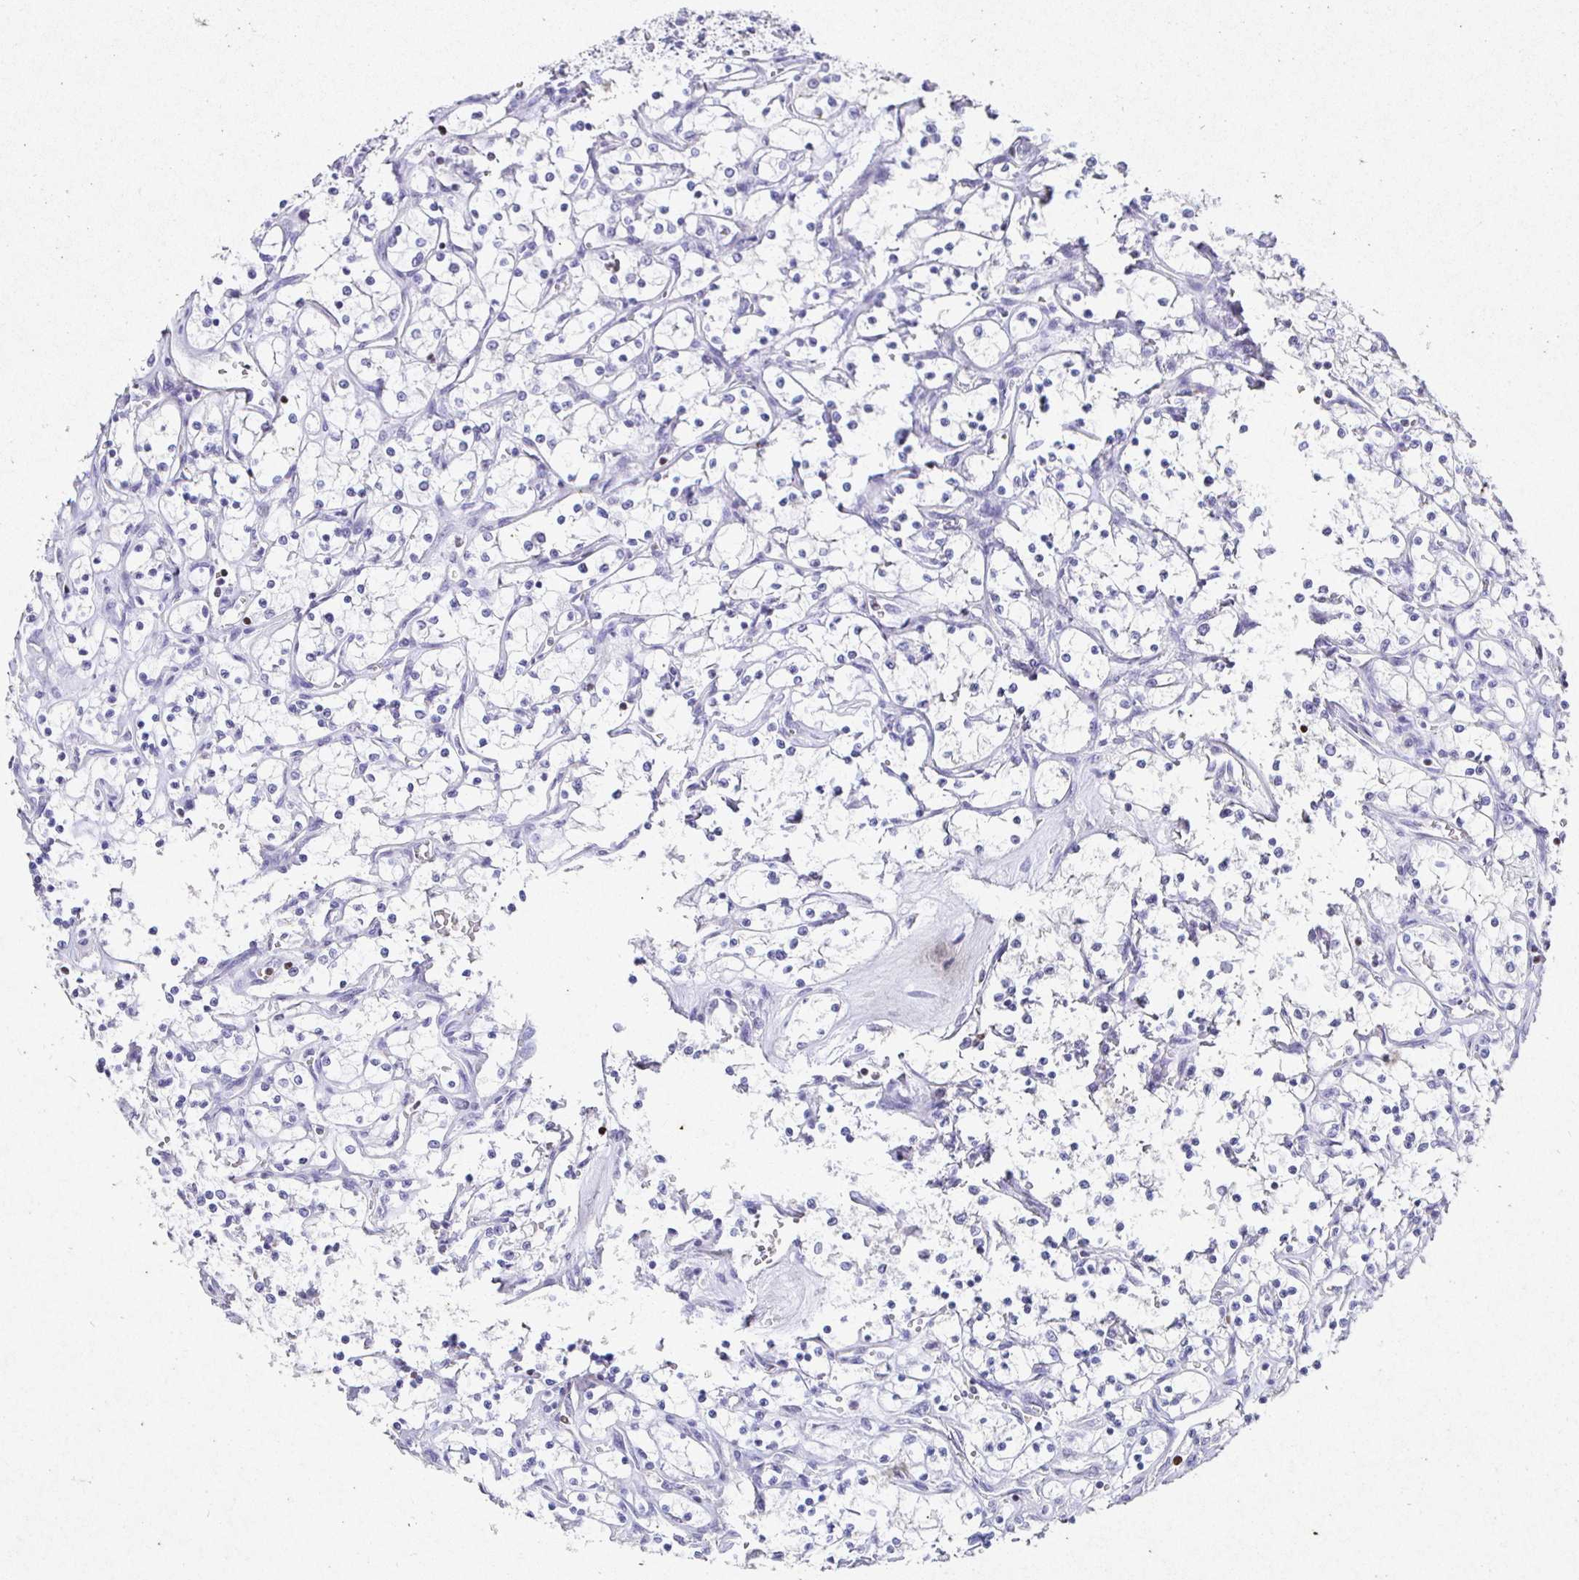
{"staining": {"intensity": "negative", "quantity": "none", "location": "none"}, "tissue": "renal cancer", "cell_type": "Tumor cells", "image_type": "cancer", "snomed": [{"axis": "morphology", "description": "Adenocarcinoma, NOS"}, {"axis": "topography", "description": "Kidney"}], "caption": "Adenocarcinoma (renal) was stained to show a protein in brown. There is no significant positivity in tumor cells.", "gene": "SATB1", "patient": {"sex": "female", "age": 69}}